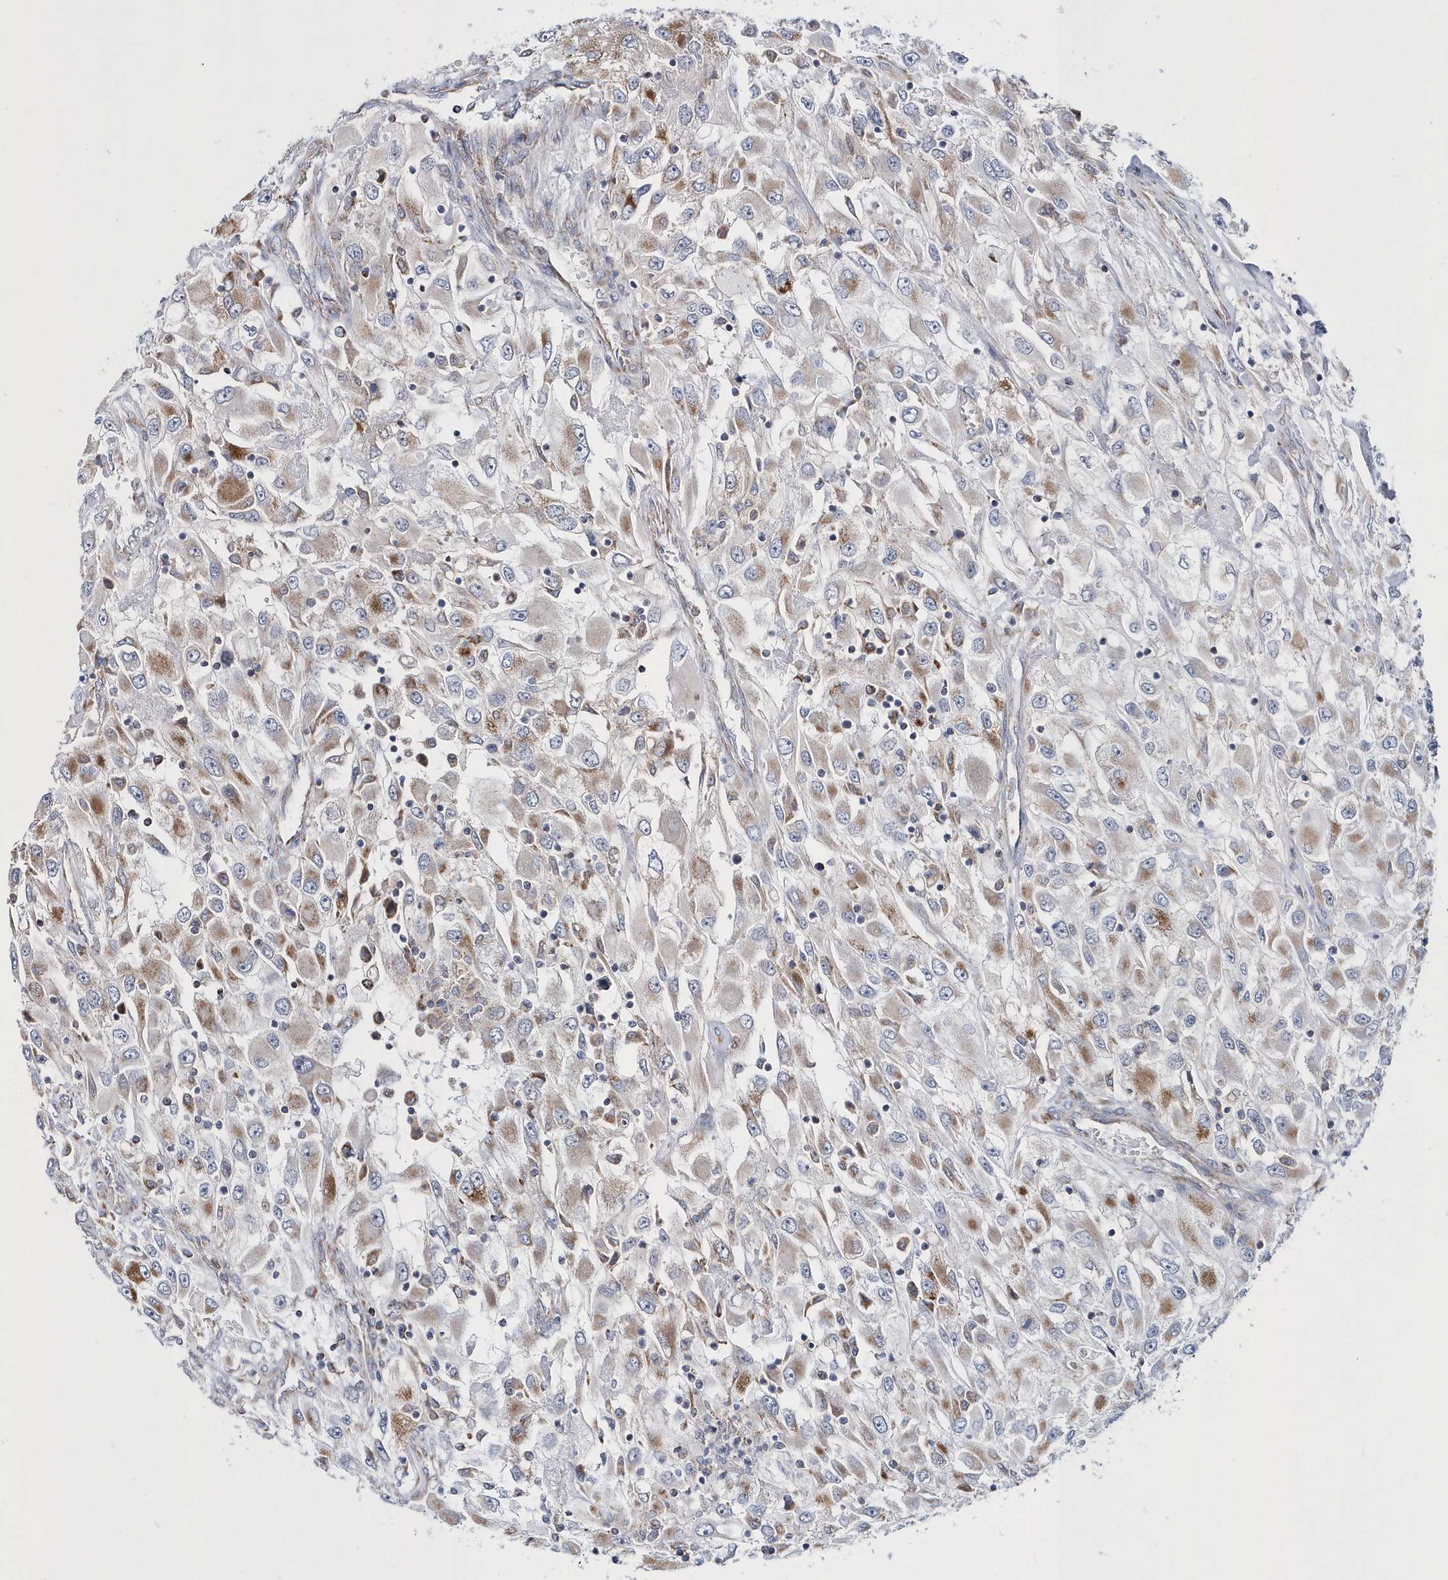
{"staining": {"intensity": "moderate", "quantity": "25%-75%", "location": "cytoplasmic/membranous"}, "tissue": "renal cancer", "cell_type": "Tumor cells", "image_type": "cancer", "snomed": [{"axis": "morphology", "description": "Adenocarcinoma, NOS"}, {"axis": "topography", "description": "Kidney"}], "caption": "Immunohistochemical staining of adenocarcinoma (renal) reveals medium levels of moderate cytoplasmic/membranous protein expression in about 25%-75% of tumor cells. The staining was performed using DAB (3,3'-diaminobenzidine), with brown indicating positive protein expression. Nuclei are stained blue with hematoxylin.", "gene": "SPATA5", "patient": {"sex": "female", "age": 52}}